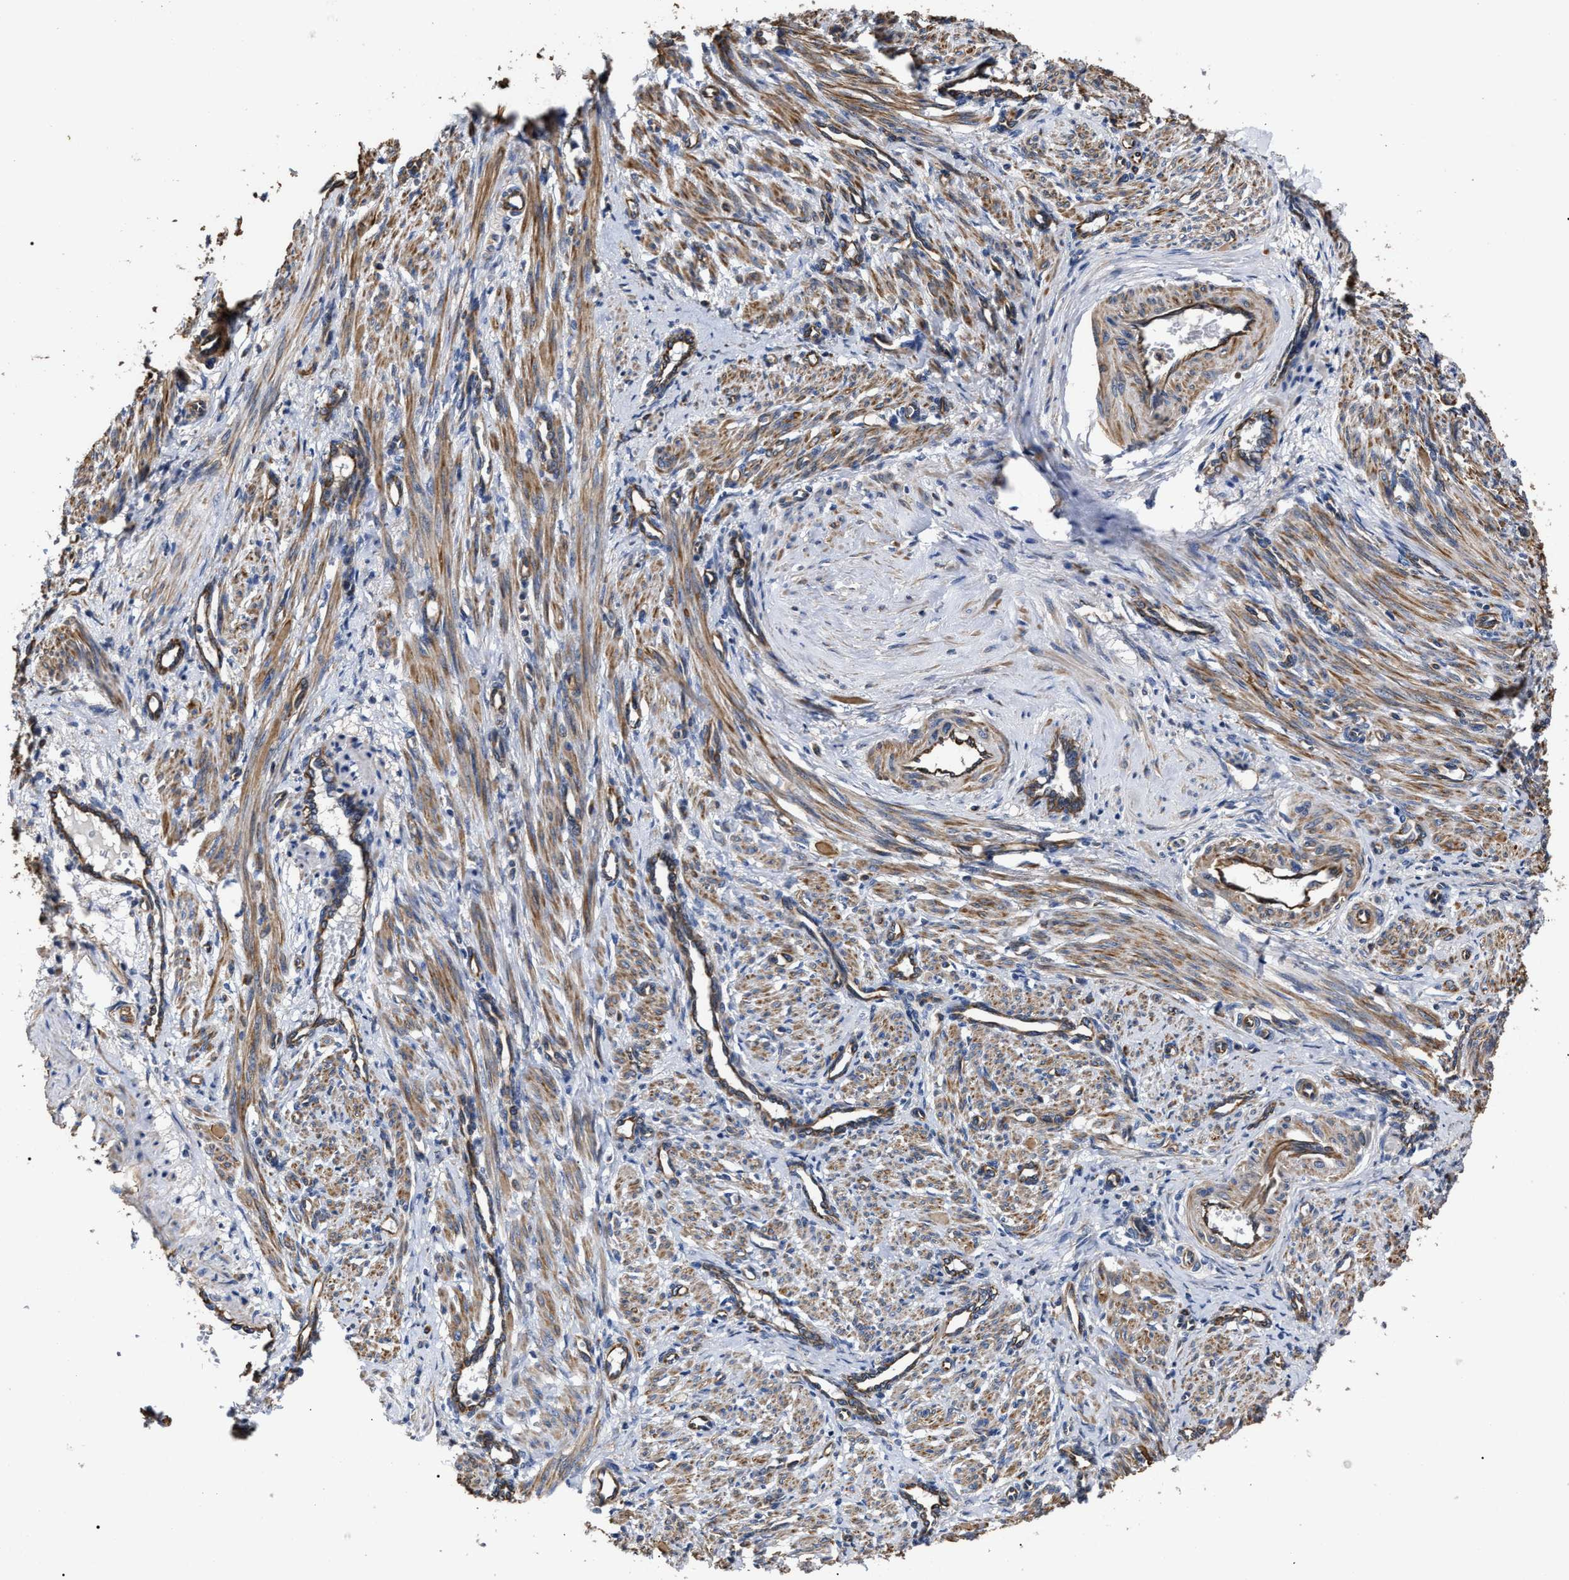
{"staining": {"intensity": "moderate", "quantity": ">75%", "location": "cytoplasmic/membranous"}, "tissue": "smooth muscle", "cell_type": "Smooth muscle cells", "image_type": "normal", "snomed": [{"axis": "morphology", "description": "Normal tissue, NOS"}, {"axis": "topography", "description": "Endometrium"}], "caption": "High-power microscopy captured an immunohistochemistry histopathology image of normal smooth muscle, revealing moderate cytoplasmic/membranous positivity in about >75% of smooth muscle cells.", "gene": "TSPAN33", "patient": {"sex": "female", "age": 33}}